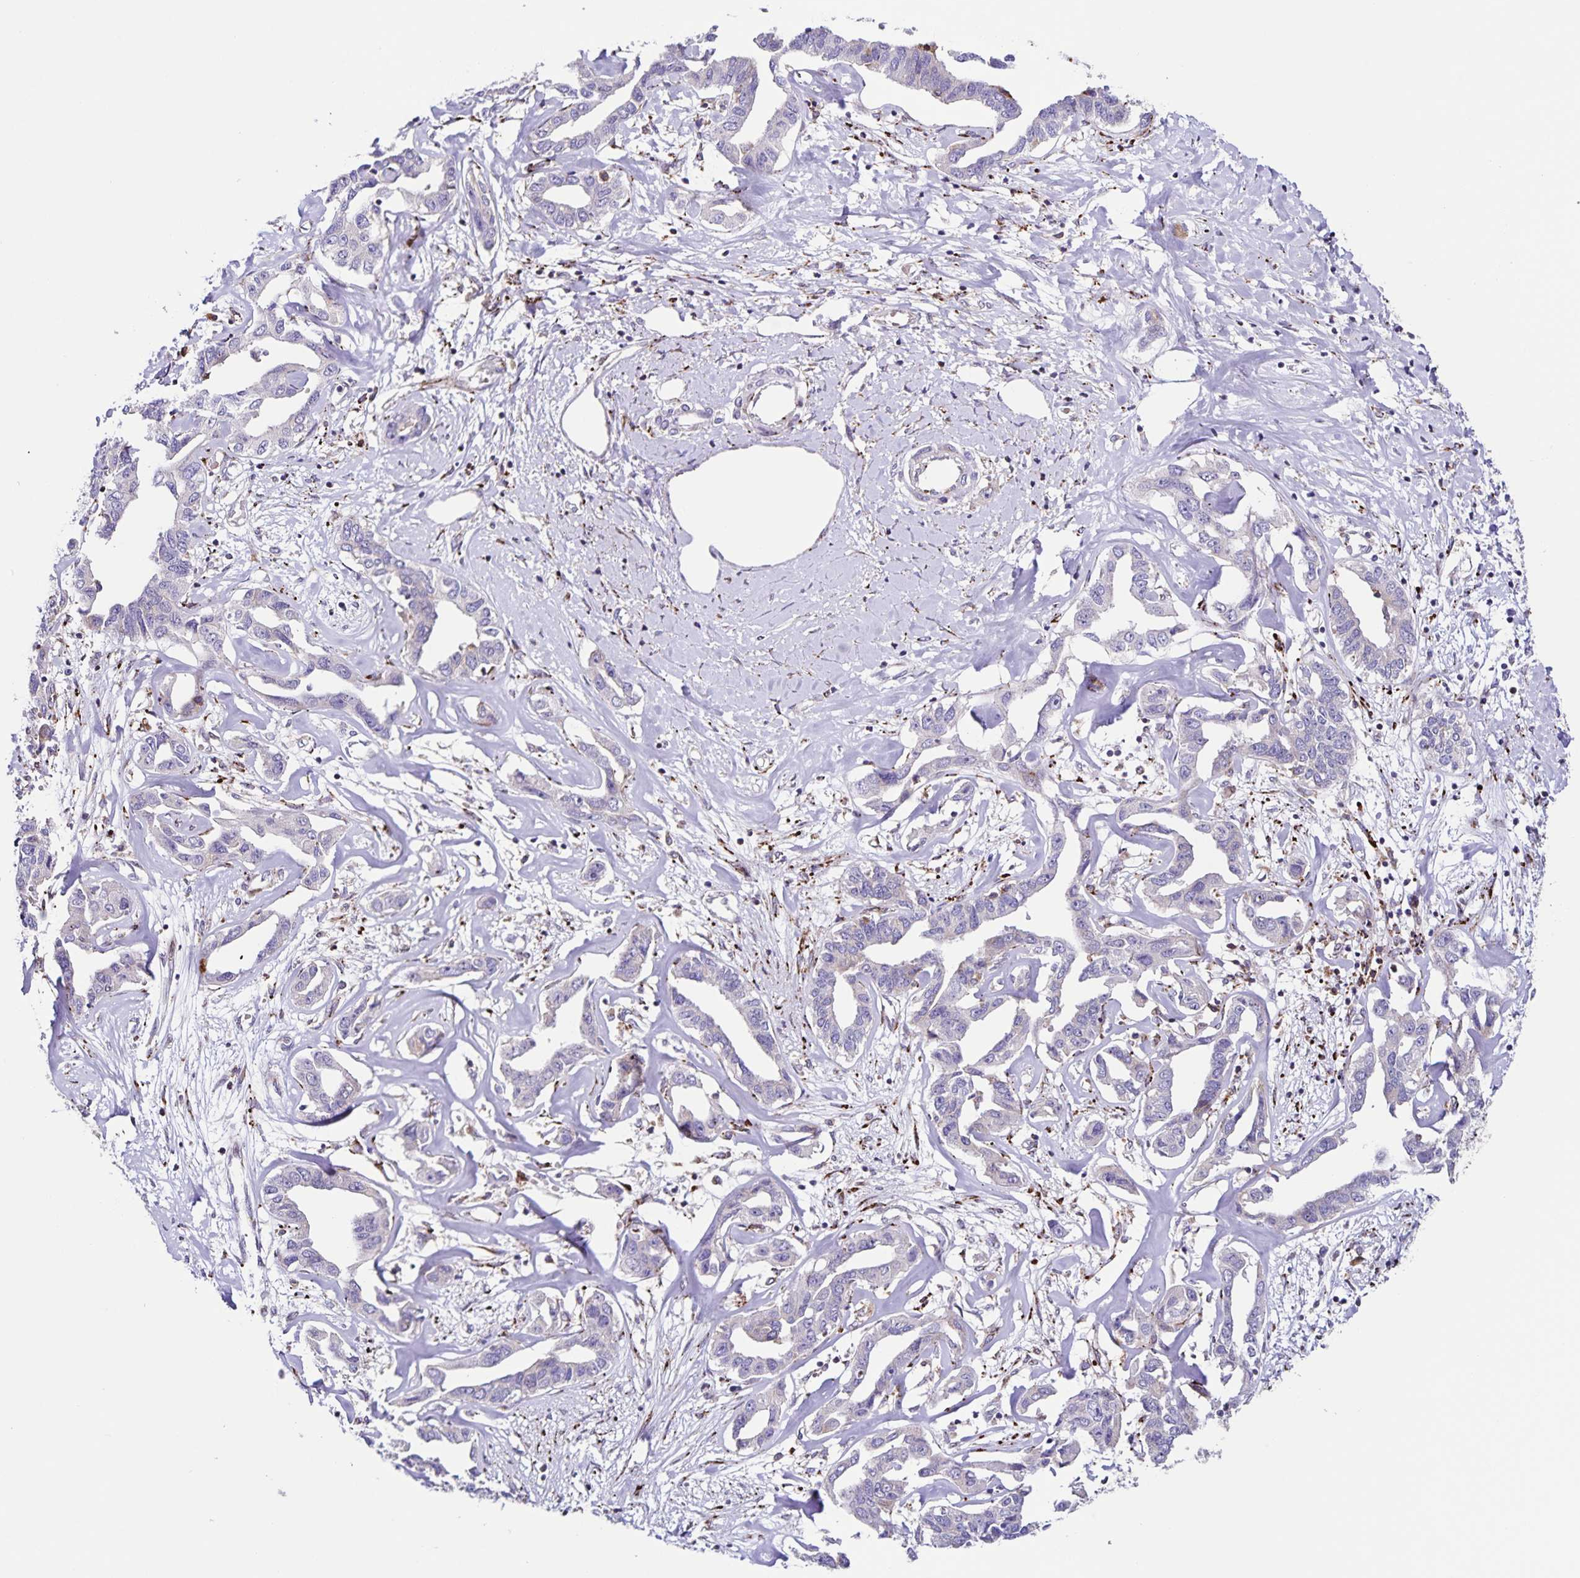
{"staining": {"intensity": "negative", "quantity": "none", "location": "none"}, "tissue": "liver cancer", "cell_type": "Tumor cells", "image_type": "cancer", "snomed": [{"axis": "morphology", "description": "Cholangiocarcinoma"}, {"axis": "topography", "description": "Liver"}], "caption": "This is an immunohistochemistry (IHC) micrograph of human liver cancer (cholangiocarcinoma). There is no staining in tumor cells.", "gene": "OSBPL5", "patient": {"sex": "male", "age": 59}}